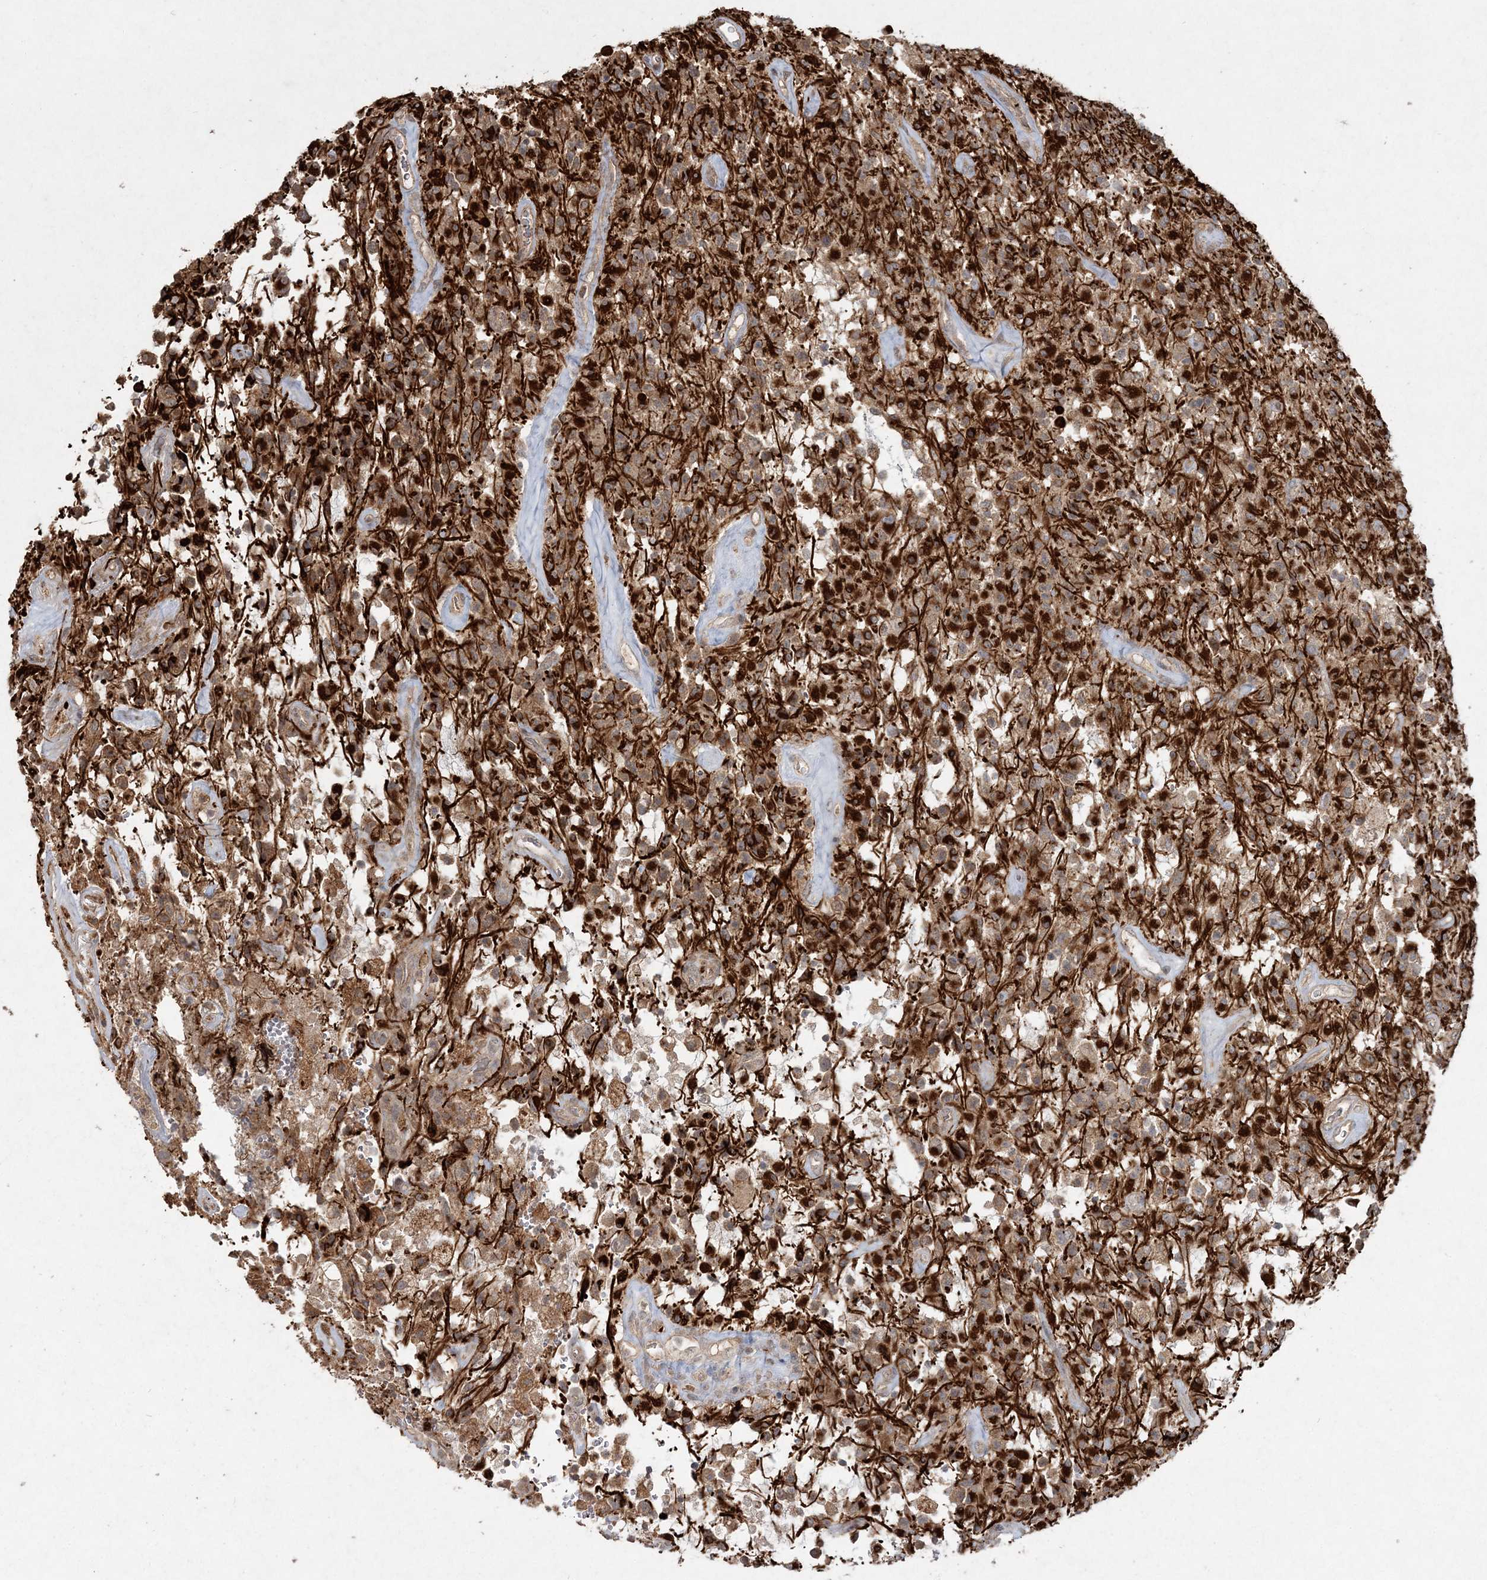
{"staining": {"intensity": "weak", "quantity": ">75%", "location": "cytoplasmic/membranous"}, "tissue": "glioma", "cell_type": "Tumor cells", "image_type": "cancer", "snomed": [{"axis": "morphology", "description": "Glioma, malignant, High grade"}, {"axis": "topography", "description": "Brain"}], "caption": "Glioma stained with immunohistochemistry reveals weak cytoplasmic/membranous staining in about >75% of tumor cells. (DAB IHC with brightfield microscopy, high magnification).", "gene": "SPRY1", "patient": {"sex": "female", "age": 57}}